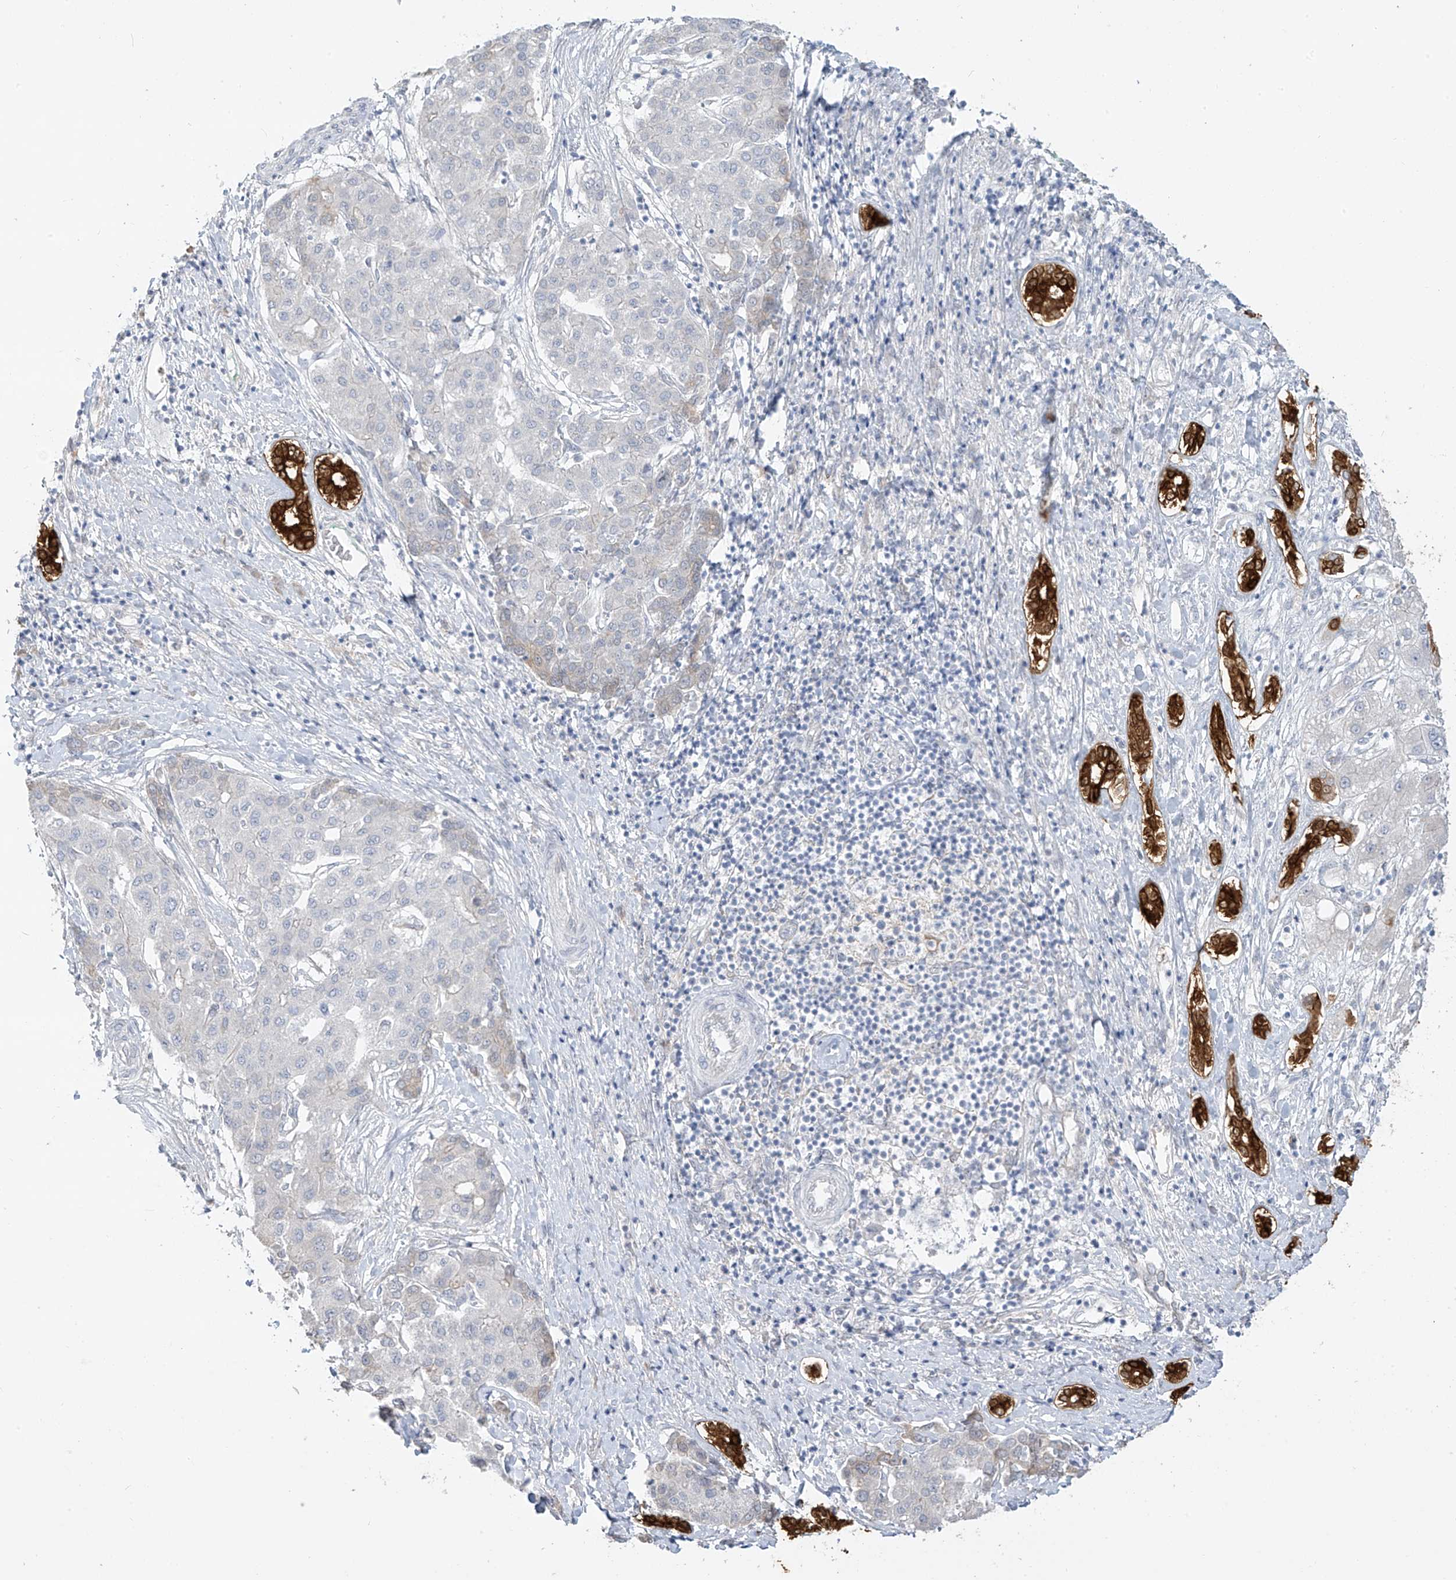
{"staining": {"intensity": "negative", "quantity": "none", "location": "none"}, "tissue": "liver cancer", "cell_type": "Tumor cells", "image_type": "cancer", "snomed": [{"axis": "morphology", "description": "Carcinoma, Hepatocellular, NOS"}, {"axis": "topography", "description": "Liver"}], "caption": "This histopathology image is of liver cancer stained with IHC to label a protein in brown with the nuclei are counter-stained blue. There is no staining in tumor cells. (Stains: DAB (3,3'-diaminobenzidine) IHC with hematoxylin counter stain, Microscopy: brightfield microscopy at high magnification).", "gene": "DCDC2", "patient": {"sex": "male", "age": 65}}